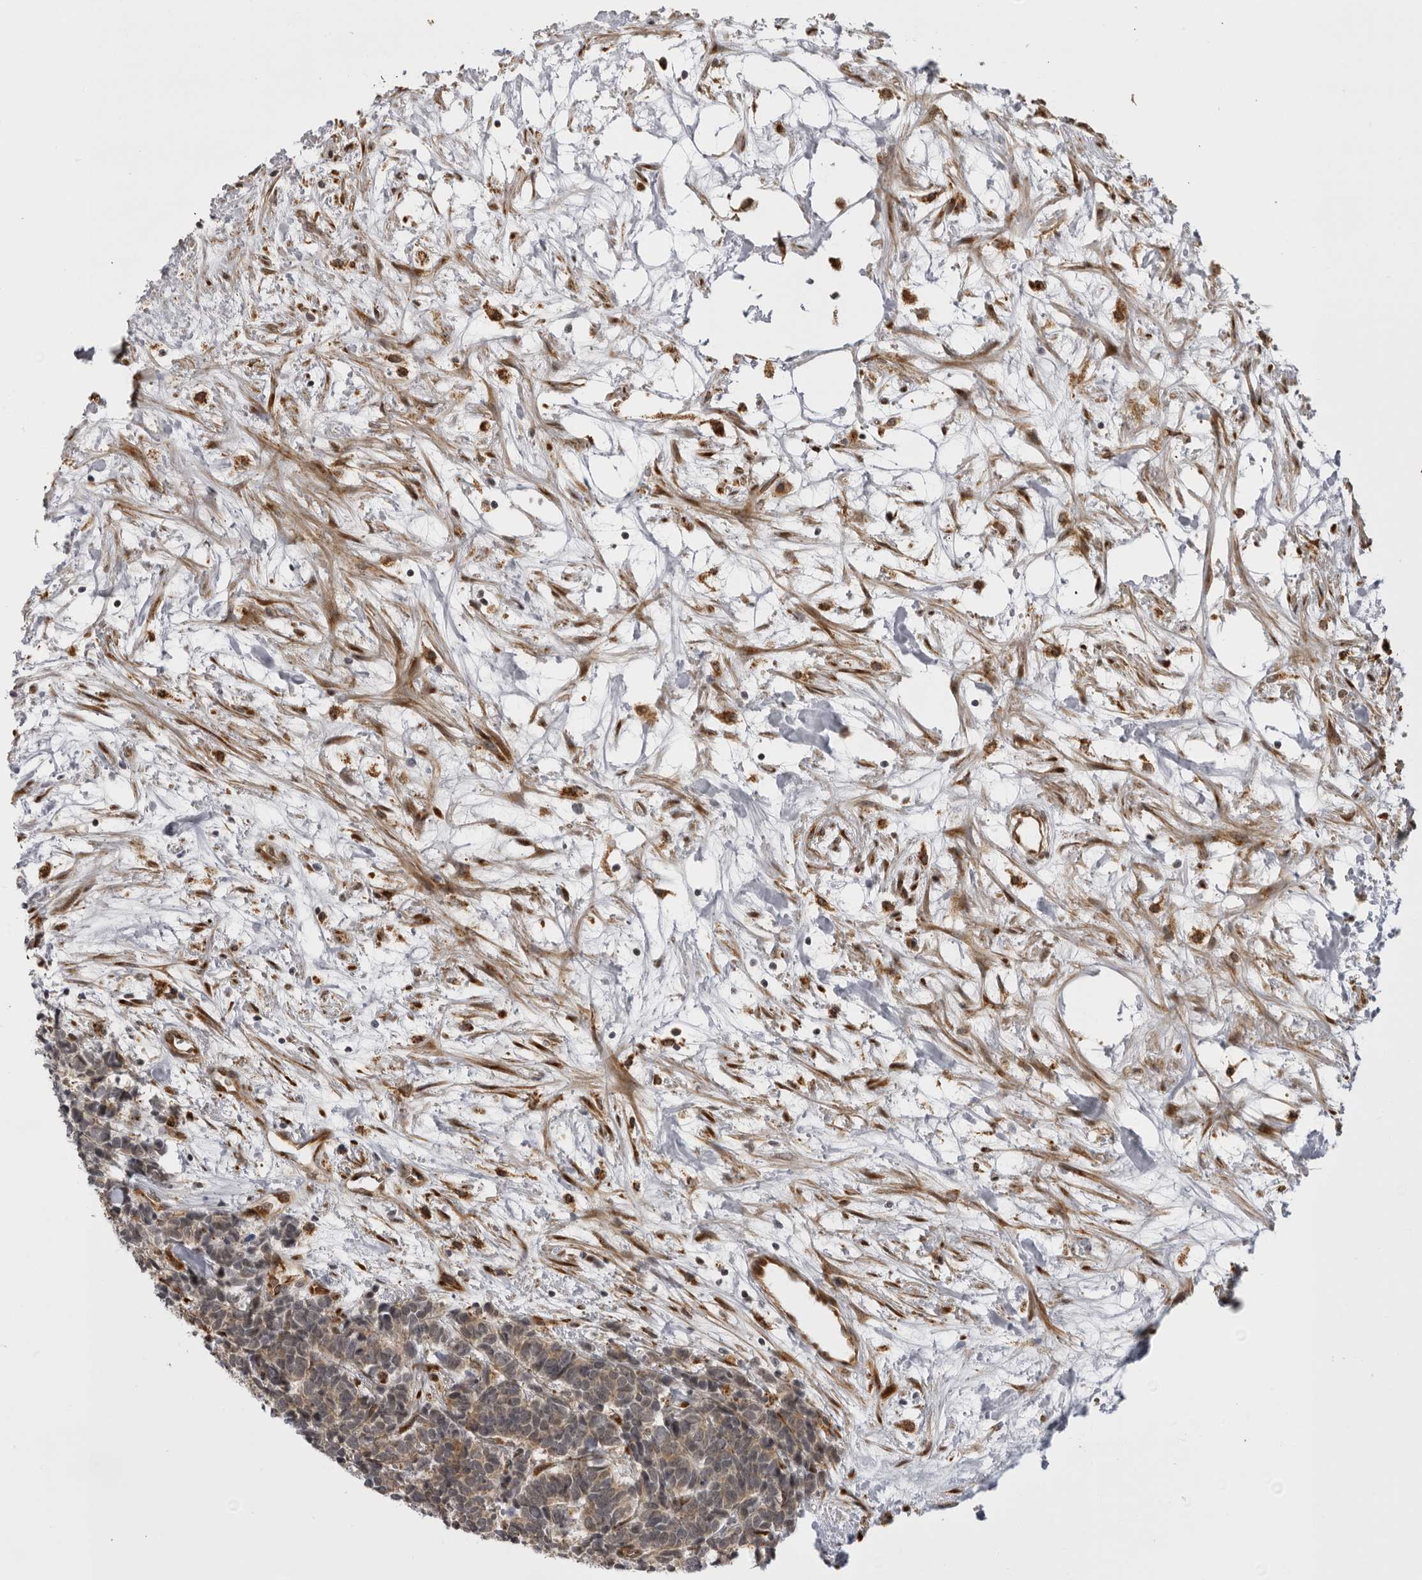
{"staining": {"intensity": "weak", "quantity": ">75%", "location": "cytoplasmic/membranous"}, "tissue": "carcinoid", "cell_type": "Tumor cells", "image_type": "cancer", "snomed": [{"axis": "morphology", "description": "Carcinoma, NOS"}, {"axis": "morphology", "description": "Carcinoid, malignant, NOS"}, {"axis": "topography", "description": "Urinary bladder"}], "caption": "High-power microscopy captured an immunohistochemistry photomicrograph of carcinoma, revealing weak cytoplasmic/membranous staining in about >75% of tumor cells.", "gene": "DNAH14", "patient": {"sex": "male", "age": 57}}